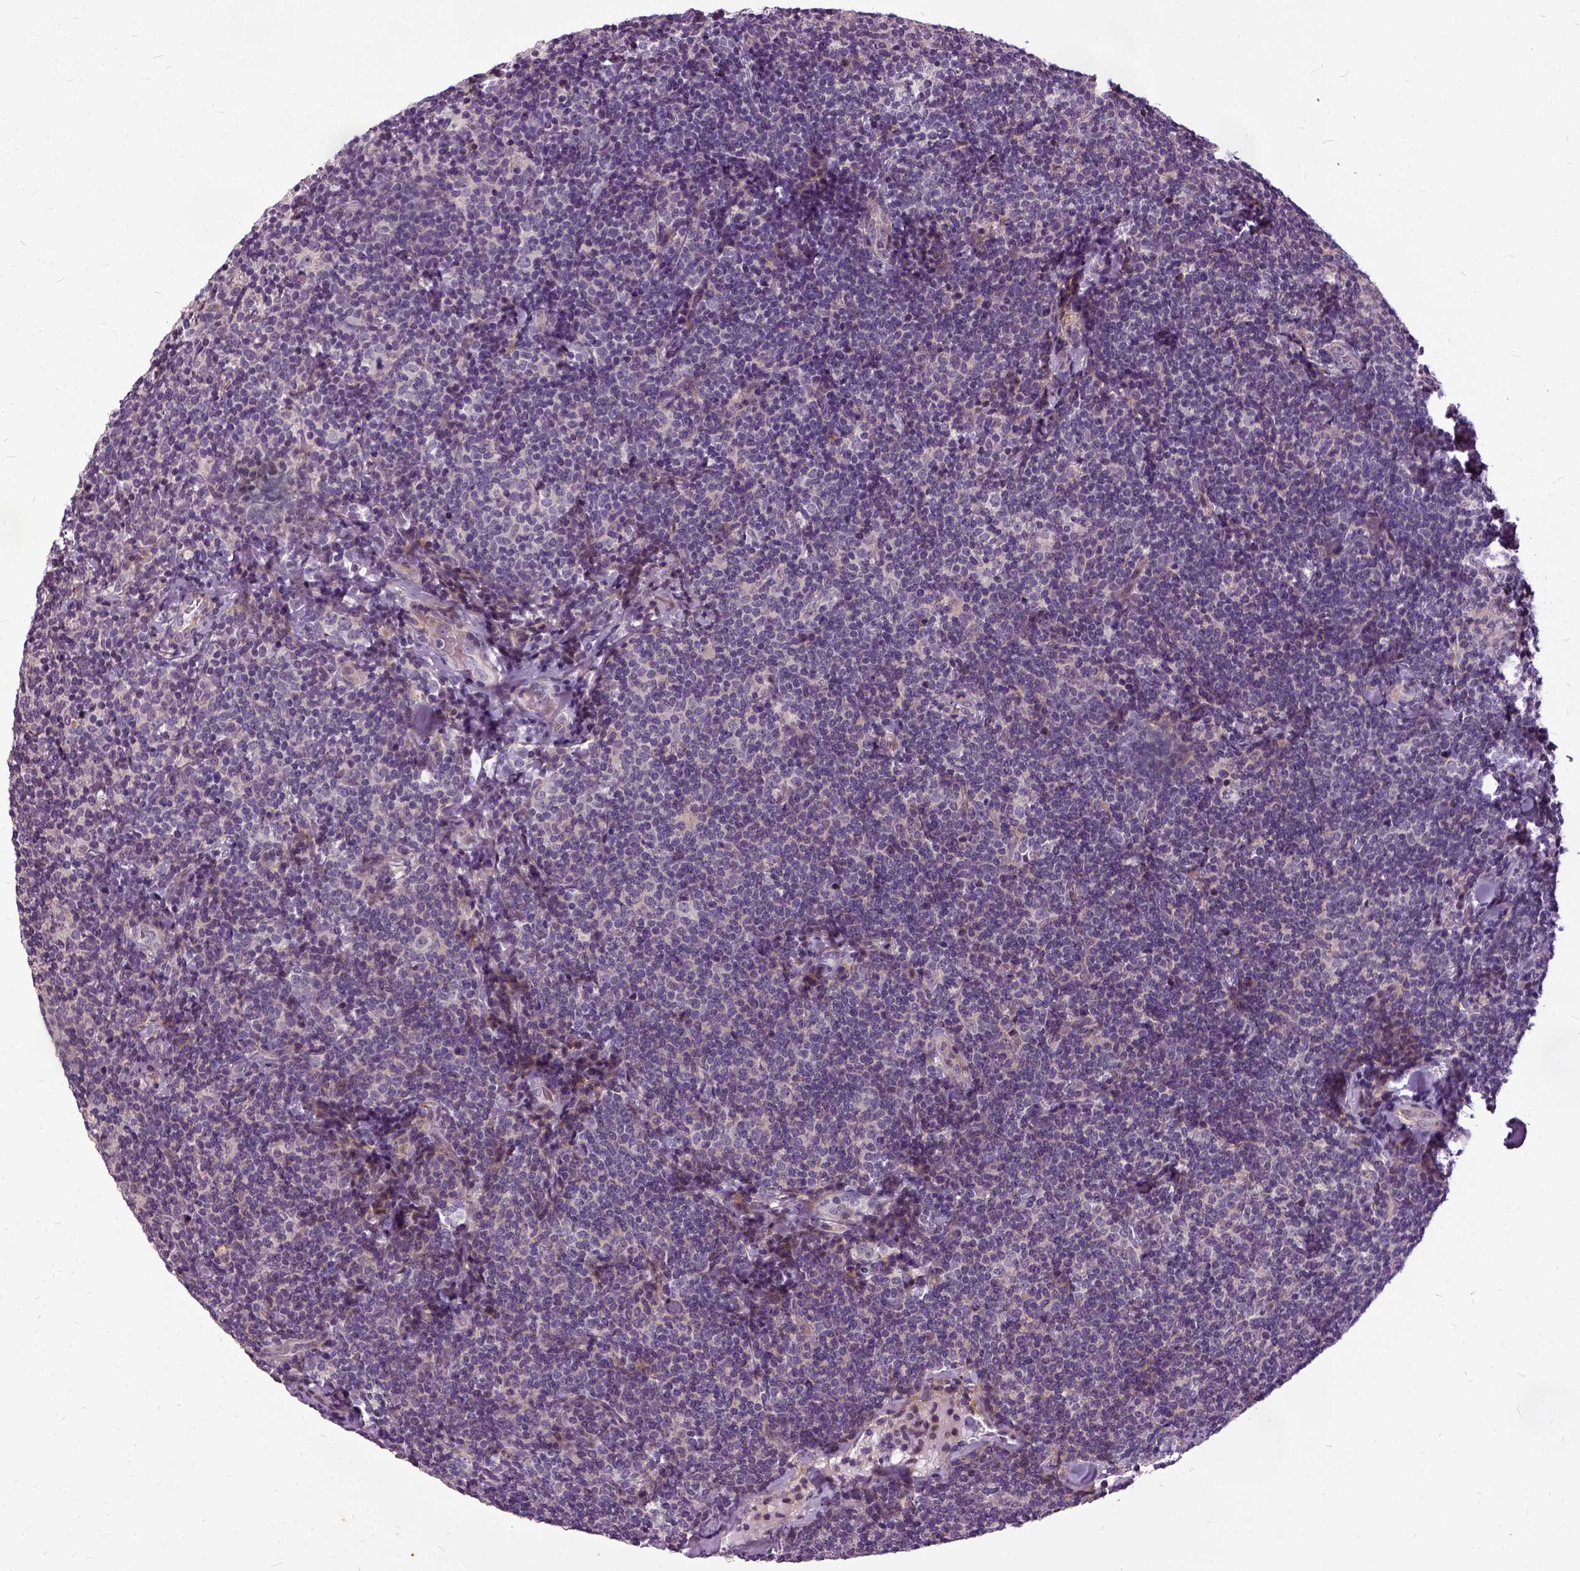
{"staining": {"intensity": "negative", "quantity": "none", "location": "none"}, "tissue": "lymphoma", "cell_type": "Tumor cells", "image_type": "cancer", "snomed": [{"axis": "morphology", "description": "Malignant lymphoma, non-Hodgkin's type, Low grade"}, {"axis": "topography", "description": "Lymph node"}], "caption": "This is an immunohistochemistry (IHC) photomicrograph of lymphoma. There is no expression in tumor cells.", "gene": "ILRUN", "patient": {"sex": "female", "age": 56}}